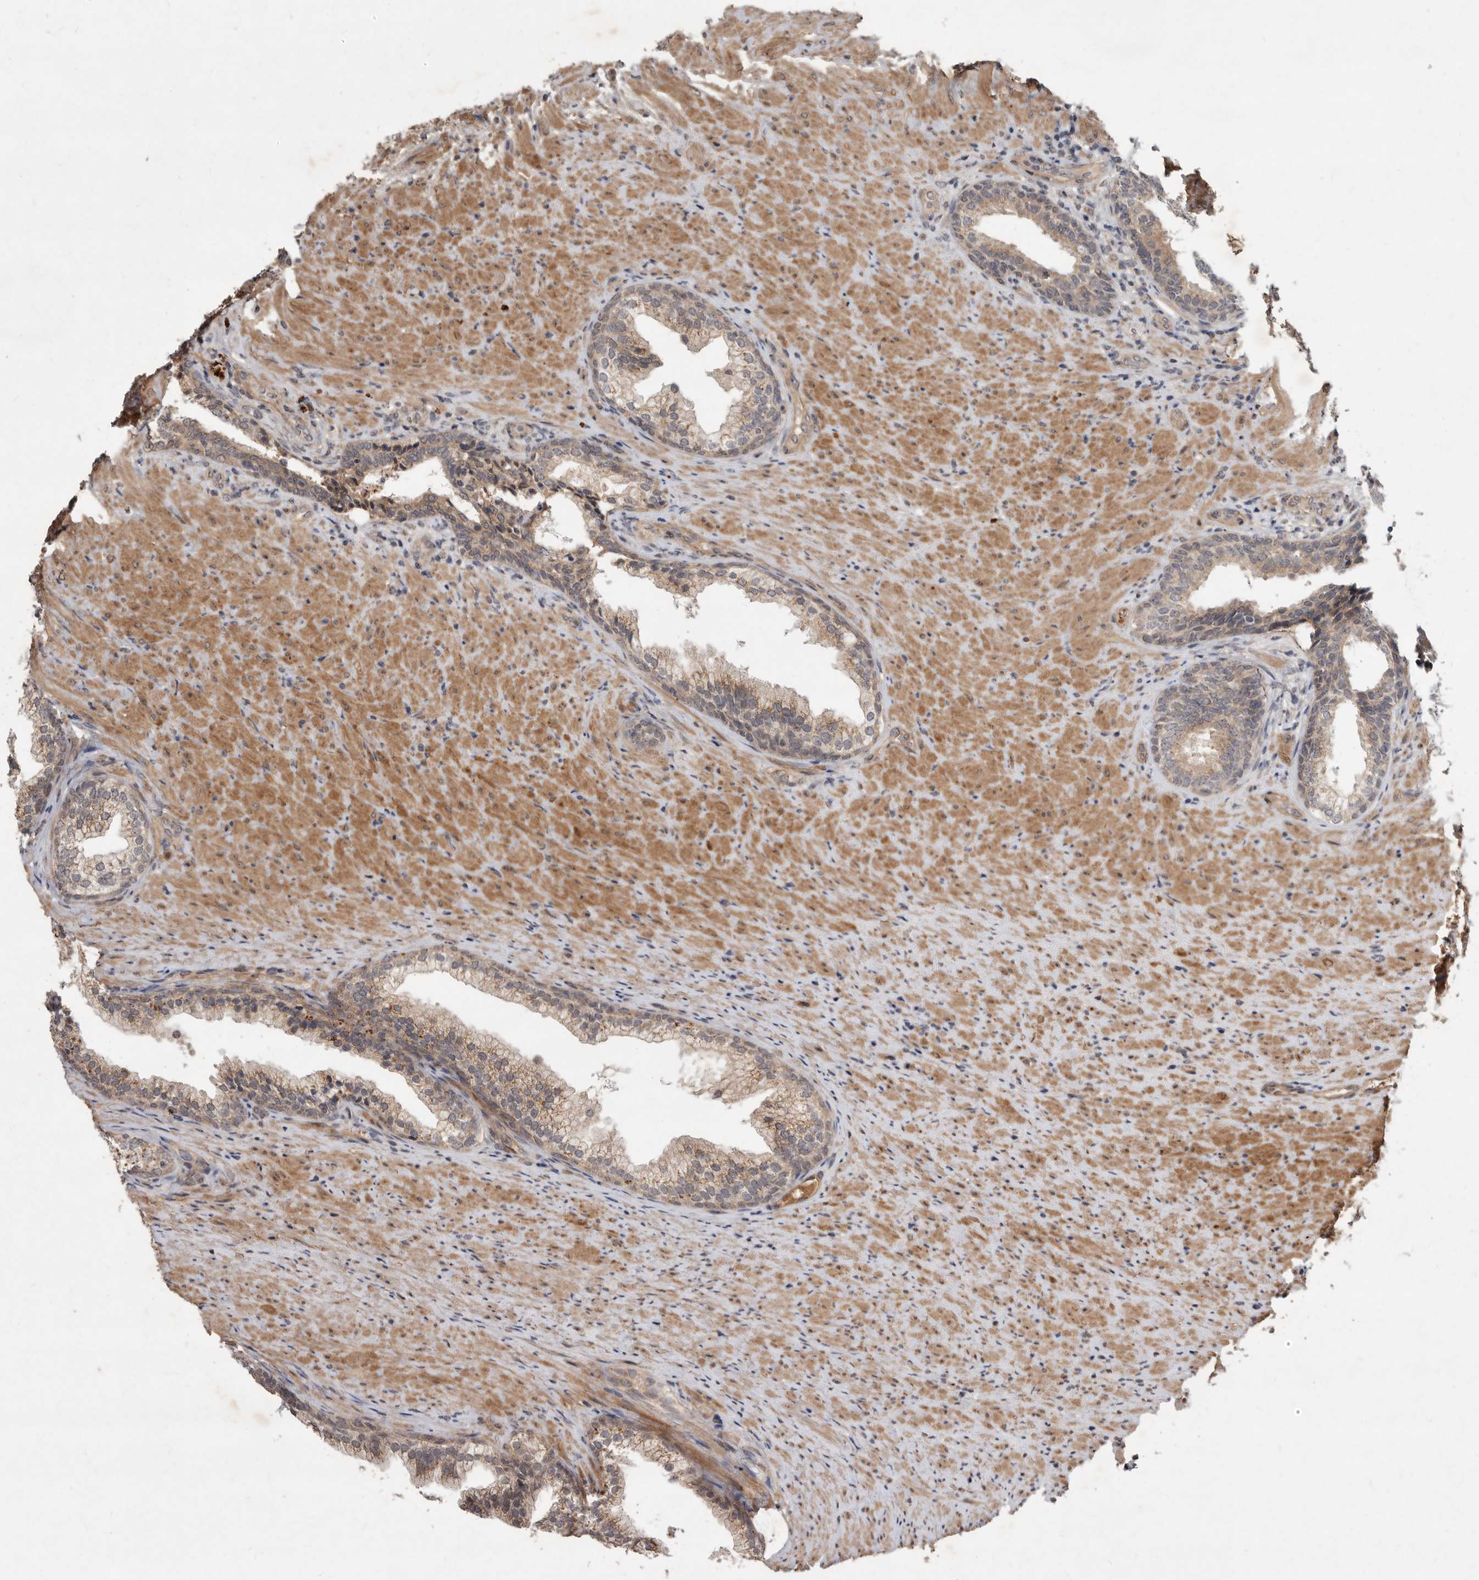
{"staining": {"intensity": "moderate", "quantity": "25%-75%", "location": "cytoplasmic/membranous"}, "tissue": "prostate", "cell_type": "Glandular cells", "image_type": "normal", "snomed": [{"axis": "morphology", "description": "Normal tissue, NOS"}, {"axis": "topography", "description": "Prostate"}], "caption": "A brown stain highlights moderate cytoplasmic/membranous positivity of a protein in glandular cells of unremarkable human prostate.", "gene": "DNAJC28", "patient": {"sex": "male", "age": 76}}